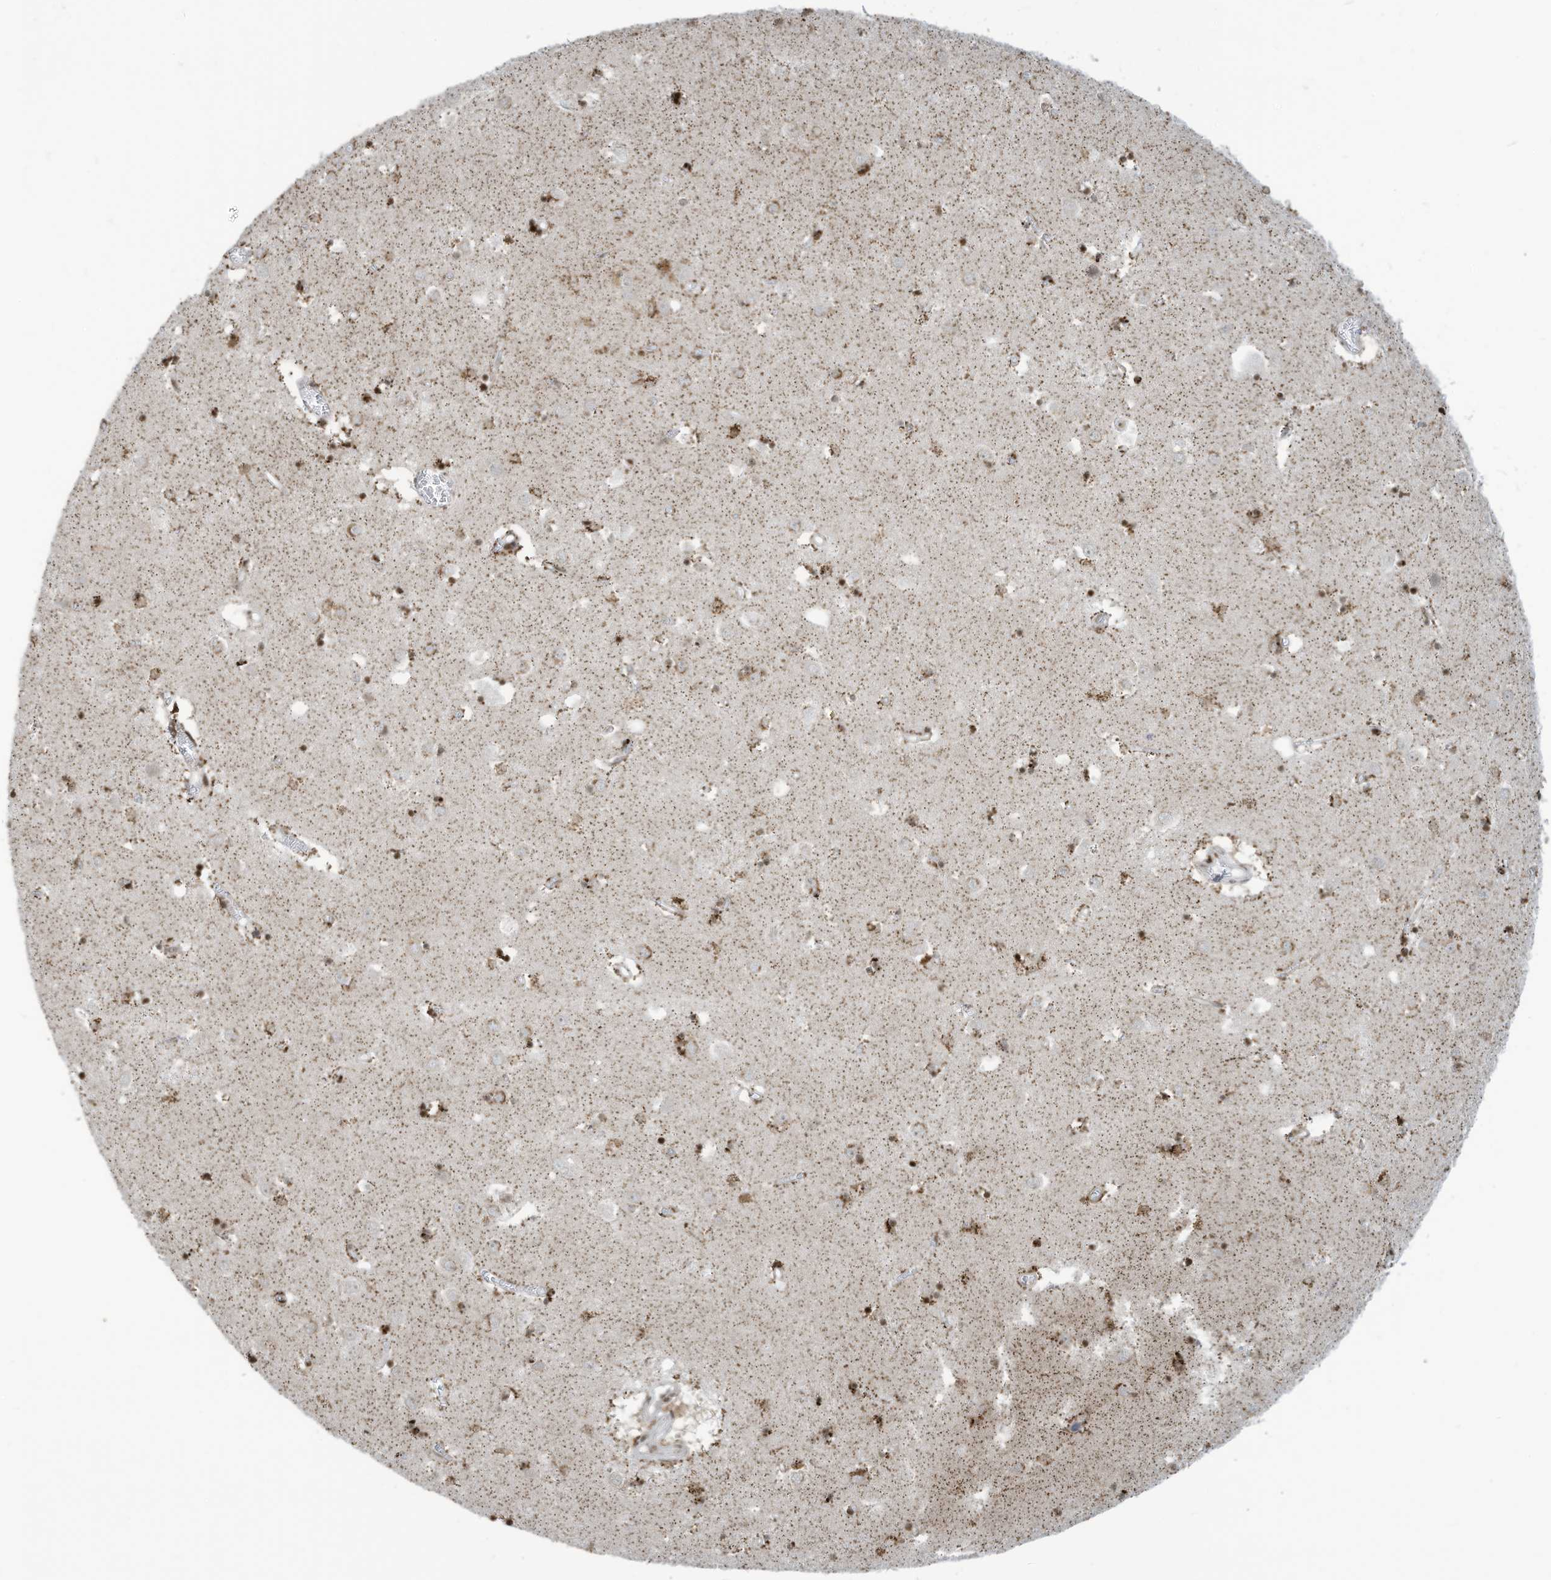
{"staining": {"intensity": "strong", "quantity": ">75%", "location": "nuclear"}, "tissue": "caudate", "cell_type": "Glial cells", "image_type": "normal", "snomed": [{"axis": "morphology", "description": "Normal tissue, NOS"}, {"axis": "topography", "description": "Lateral ventricle wall"}], "caption": "Protein expression by IHC exhibits strong nuclear expression in about >75% of glial cells in benign caudate. The staining was performed using DAB (3,3'-diaminobenzidine) to visualize the protein expression in brown, while the nuclei were stained in blue with hematoxylin (Magnification: 20x).", "gene": "ADI1", "patient": {"sex": "male", "age": 70}}